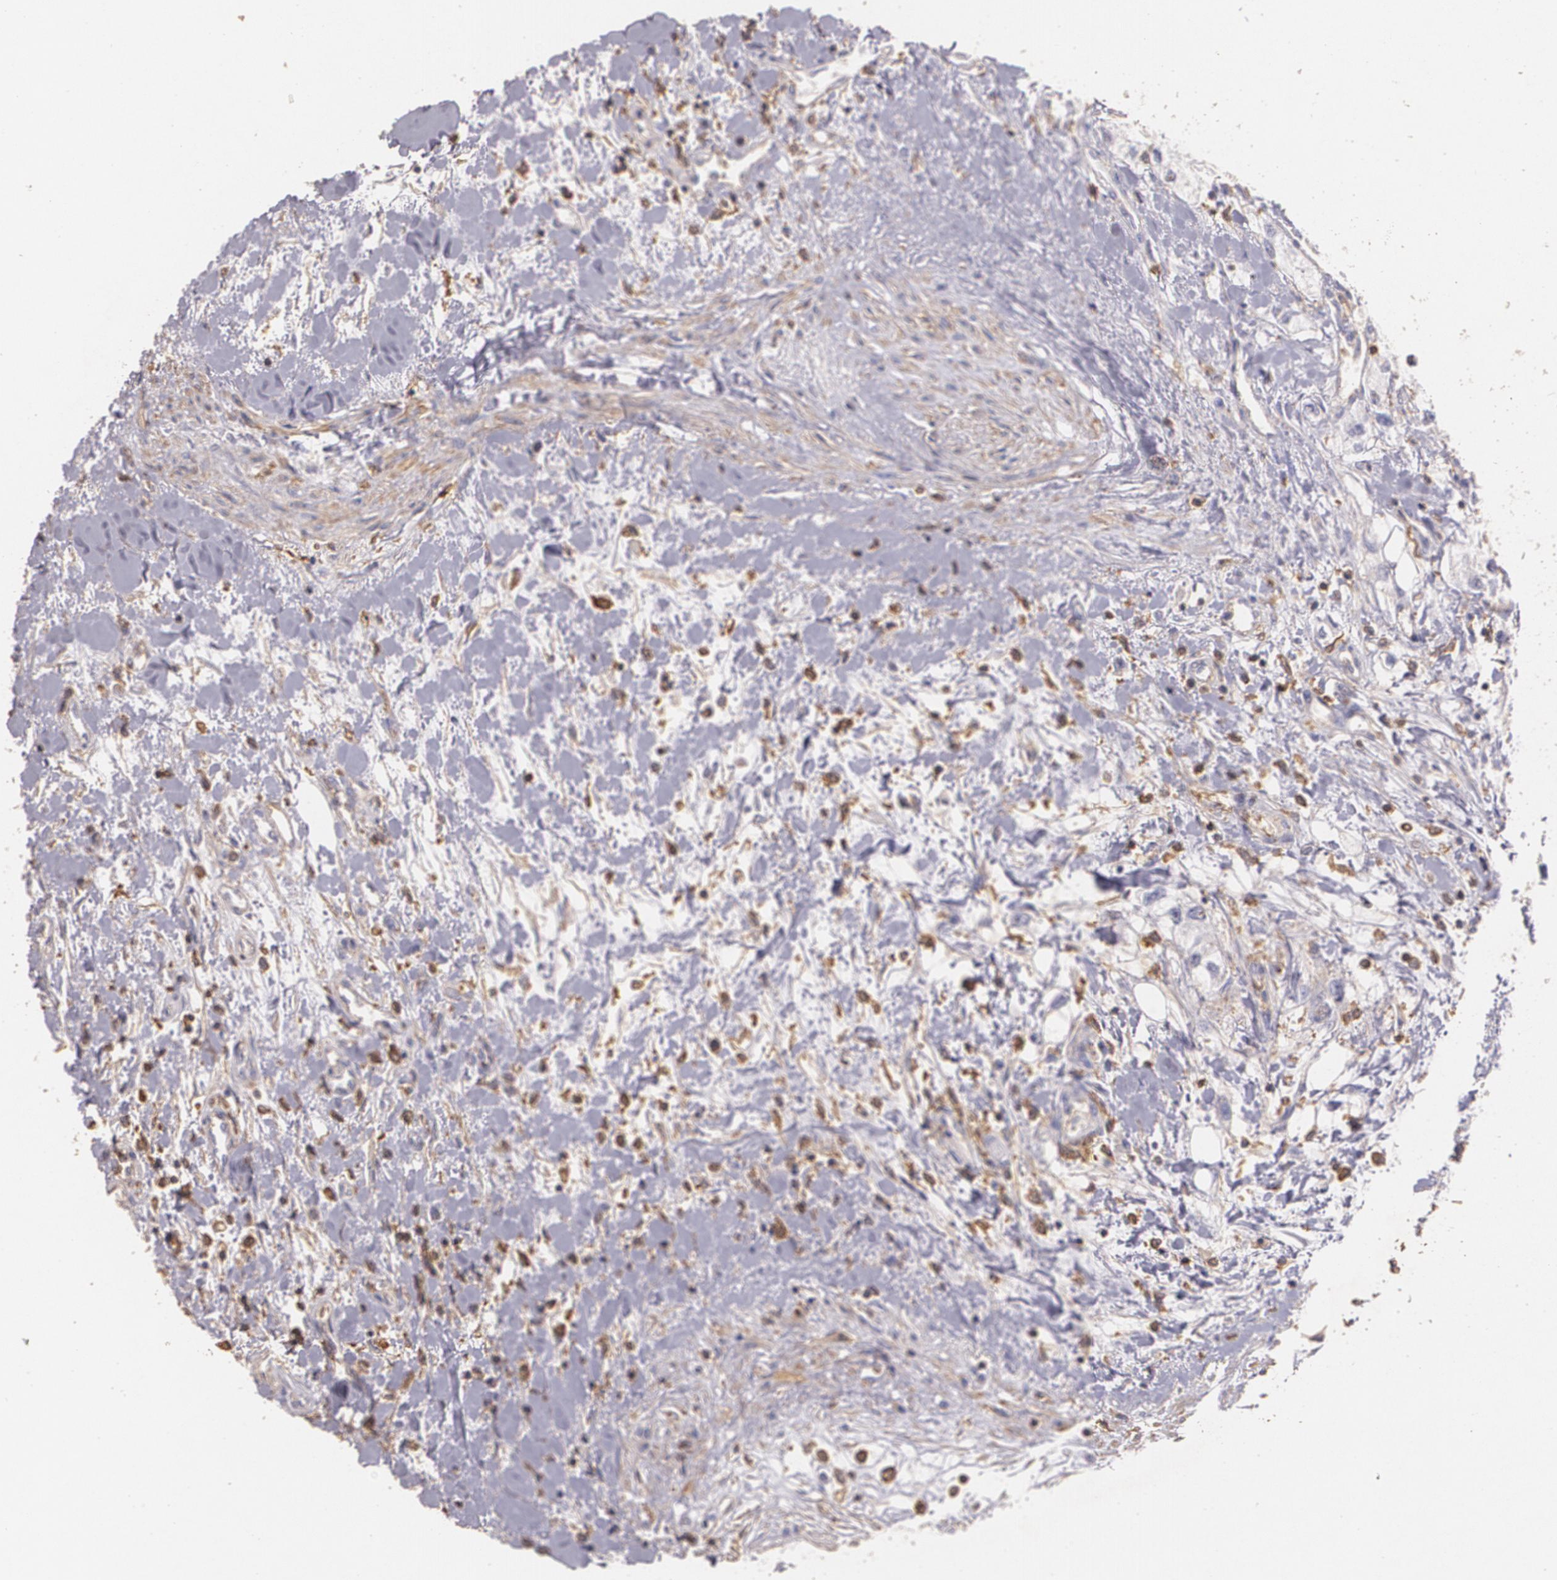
{"staining": {"intensity": "negative", "quantity": "none", "location": "none"}, "tissue": "renal cancer", "cell_type": "Tumor cells", "image_type": "cancer", "snomed": [{"axis": "morphology", "description": "Adenocarcinoma, NOS"}, {"axis": "topography", "description": "Kidney"}], "caption": "Immunohistochemistry (IHC) photomicrograph of renal adenocarcinoma stained for a protein (brown), which exhibits no staining in tumor cells.", "gene": "TGFBR1", "patient": {"sex": "male", "age": 57}}